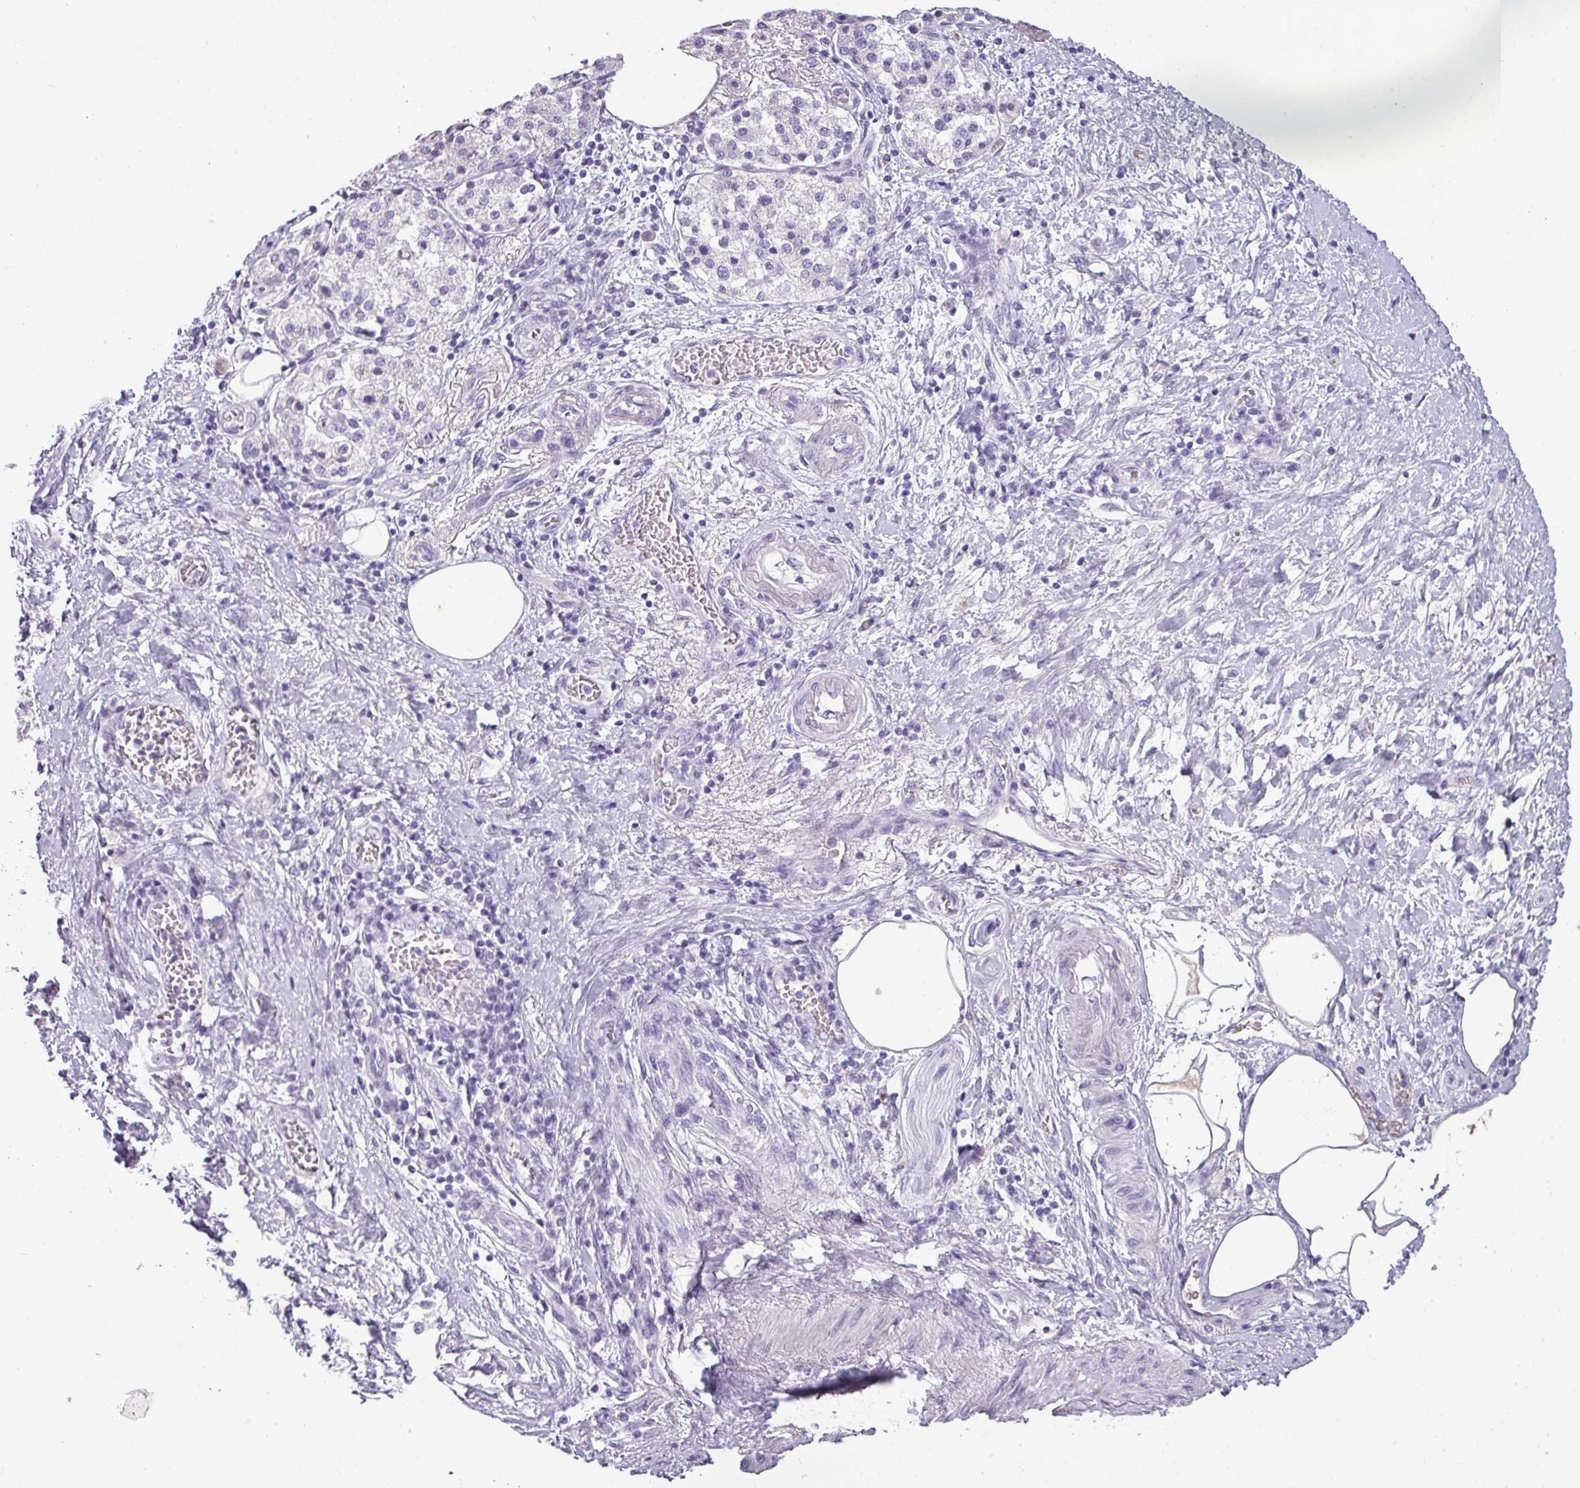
{"staining": {"intensity": "negative", "quantity": "none", "location": "none"}, "tissue": "pancreatic cancer", "cell_type": "Tumor cells", "image_type": "cancer", "snomed": [{"axis": "morphology", "description": "Normal tissue, NOS"}, {"axis": "morphology", "description": "Adenocarcinoma, NOS"}, {"axis": "topography", "description": "Pancreas"}], "caption": "Adenocarcinoma (pancreatic) was stained to show a protein in brown. There is no significant expression in tumor cells. Brightfield microscopy of immunohistochemistry stained with DAB (3,3'-diaminobenzidine) (brown) and hematoxylin (blue), captured at high magnification.", "gene": "TMEM91", "patient": {"sex": "female", "age": 68}}